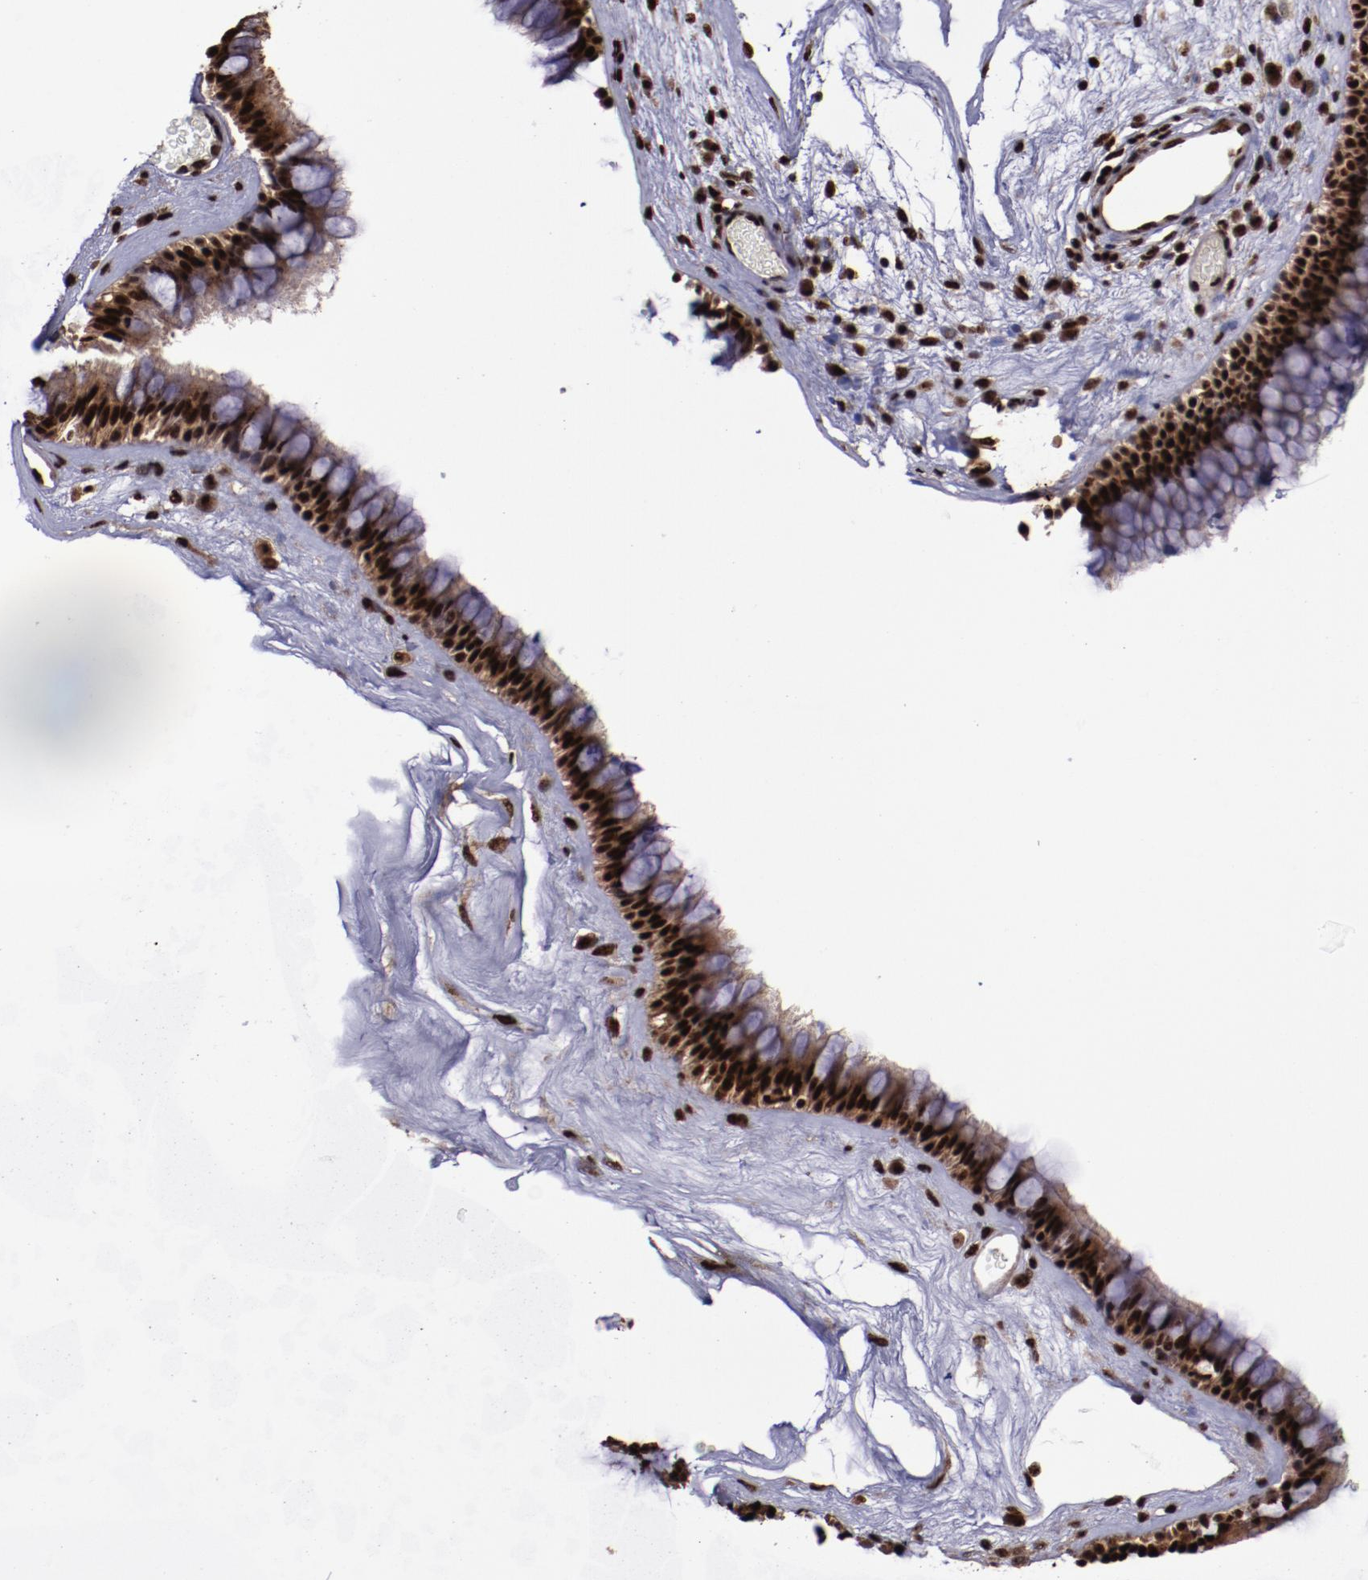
{"staining": {"intensity": "strong", "quantity": ">75%", "location": "cytoplasmic/membranous,nuclear"}, "tissue": "nasopharynx", "cell_type": "Respiratory epithelial cells", "image_type": "normal", "snomed": [{"axis": "morphology", "description": "Normal tissue, NOS"}, {"axis": "morphology", "description": "Inflammation, NOS"}, {"axis": "topography", "description": "Nasopharynx"}], "caption": "Immunohistochemistry (IHC) photomicrograph of unremarkable nasopharynx stained for a protein (brown), which displays high levels of strong cytoplasmic/membranous,nuclear staining in about >75% of respiratory epithelial cells.", "gene": "SNW1", "patient": {"sex": "male", "age": 48}}